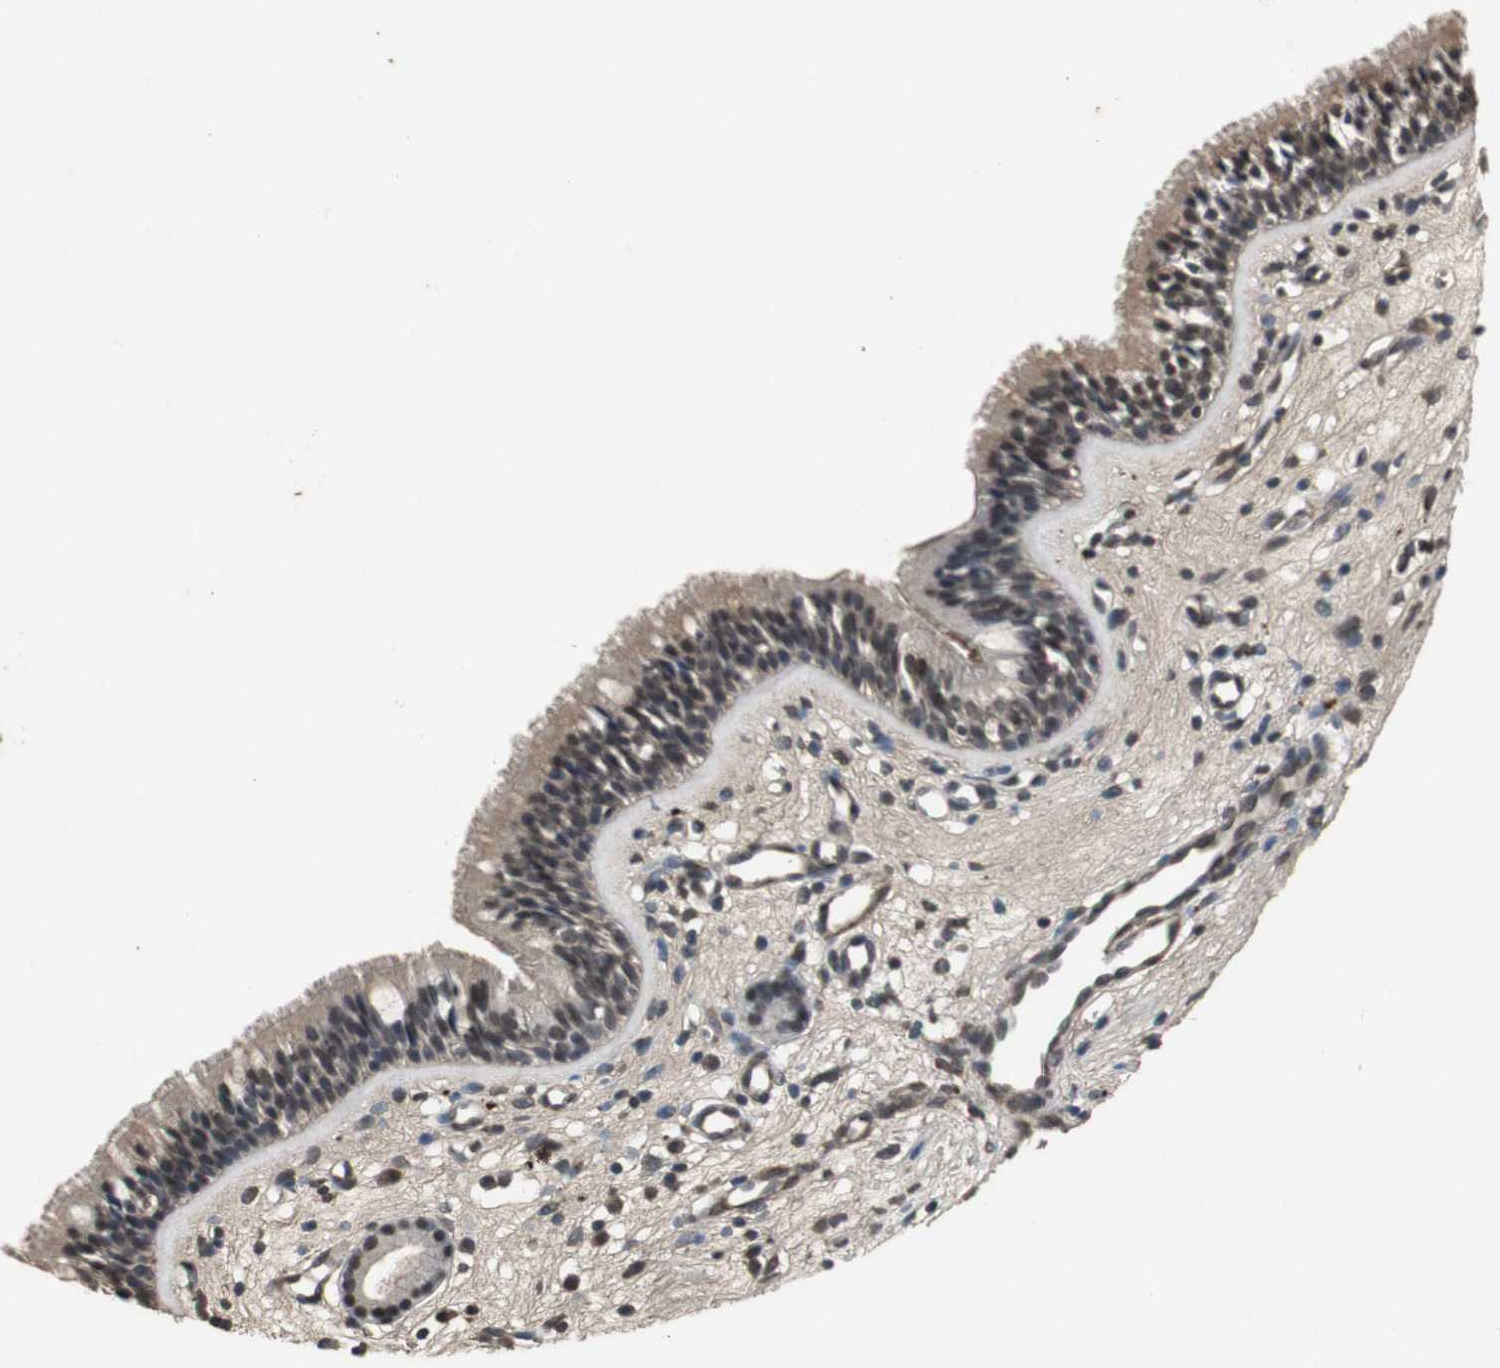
{"staining": {"intensity": "strong", "quantity": ">75%", "location": "cytoplasmic/membranous,nuclear"}, "tissue": "nasopharynx", "cell_type": "Respiratory epithelial cells", "image_type": "normal", "snomed": [{"axis": "morphology", "description": "Normal tissue, NOS"}, {"axis": "topography", "description": "Nasopharynx"}], "caption": "Strong cytoplasmic/membranous,nuclear staining is present in about >75% of respiratory epithelial cells in unremarkable nasopharynx.", "gene": "EMX1", "patient": {"sex": "female", "age": 78}}